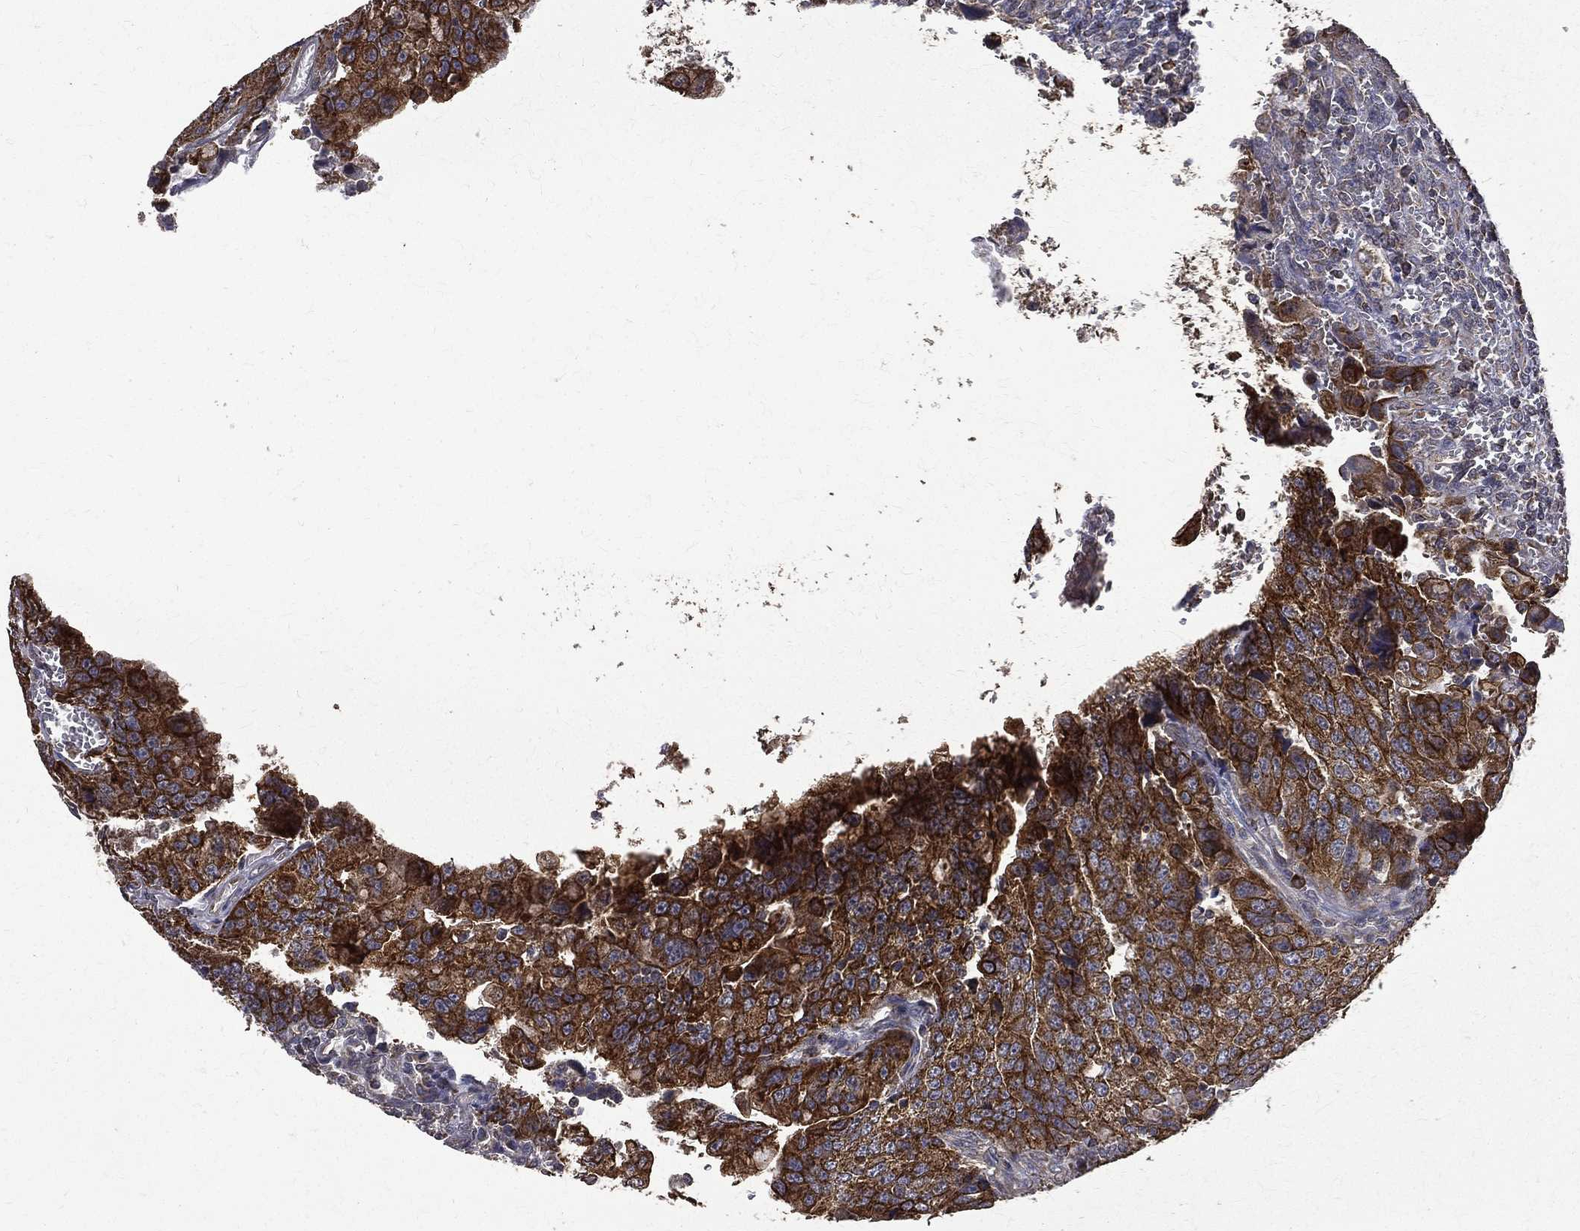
{"staining": {"intensity": "strong", "quantity": ">75%", "location": "cytoplasmic/membranous"}, "tissue": "urothelial cancer", "cell_type": "Tumor cells", "image_type": "cancer", "snomed": [{"axis": "morphology", "description": "Urothelial carcinoma, NOS"}, {"axis": "morphology", "description": "Urothelial carcinoma, High grade"}, {"axis": "topography", "description": "Urinary bladder"}], "caption": "Urothelial cancer stained with a brown dye demonstrates strong cytoplasmic/membranous positive positivity in approximately >75% of tumor cells.", "gene": "RPGR", "patient": {"sex": "female", "age": 73}}